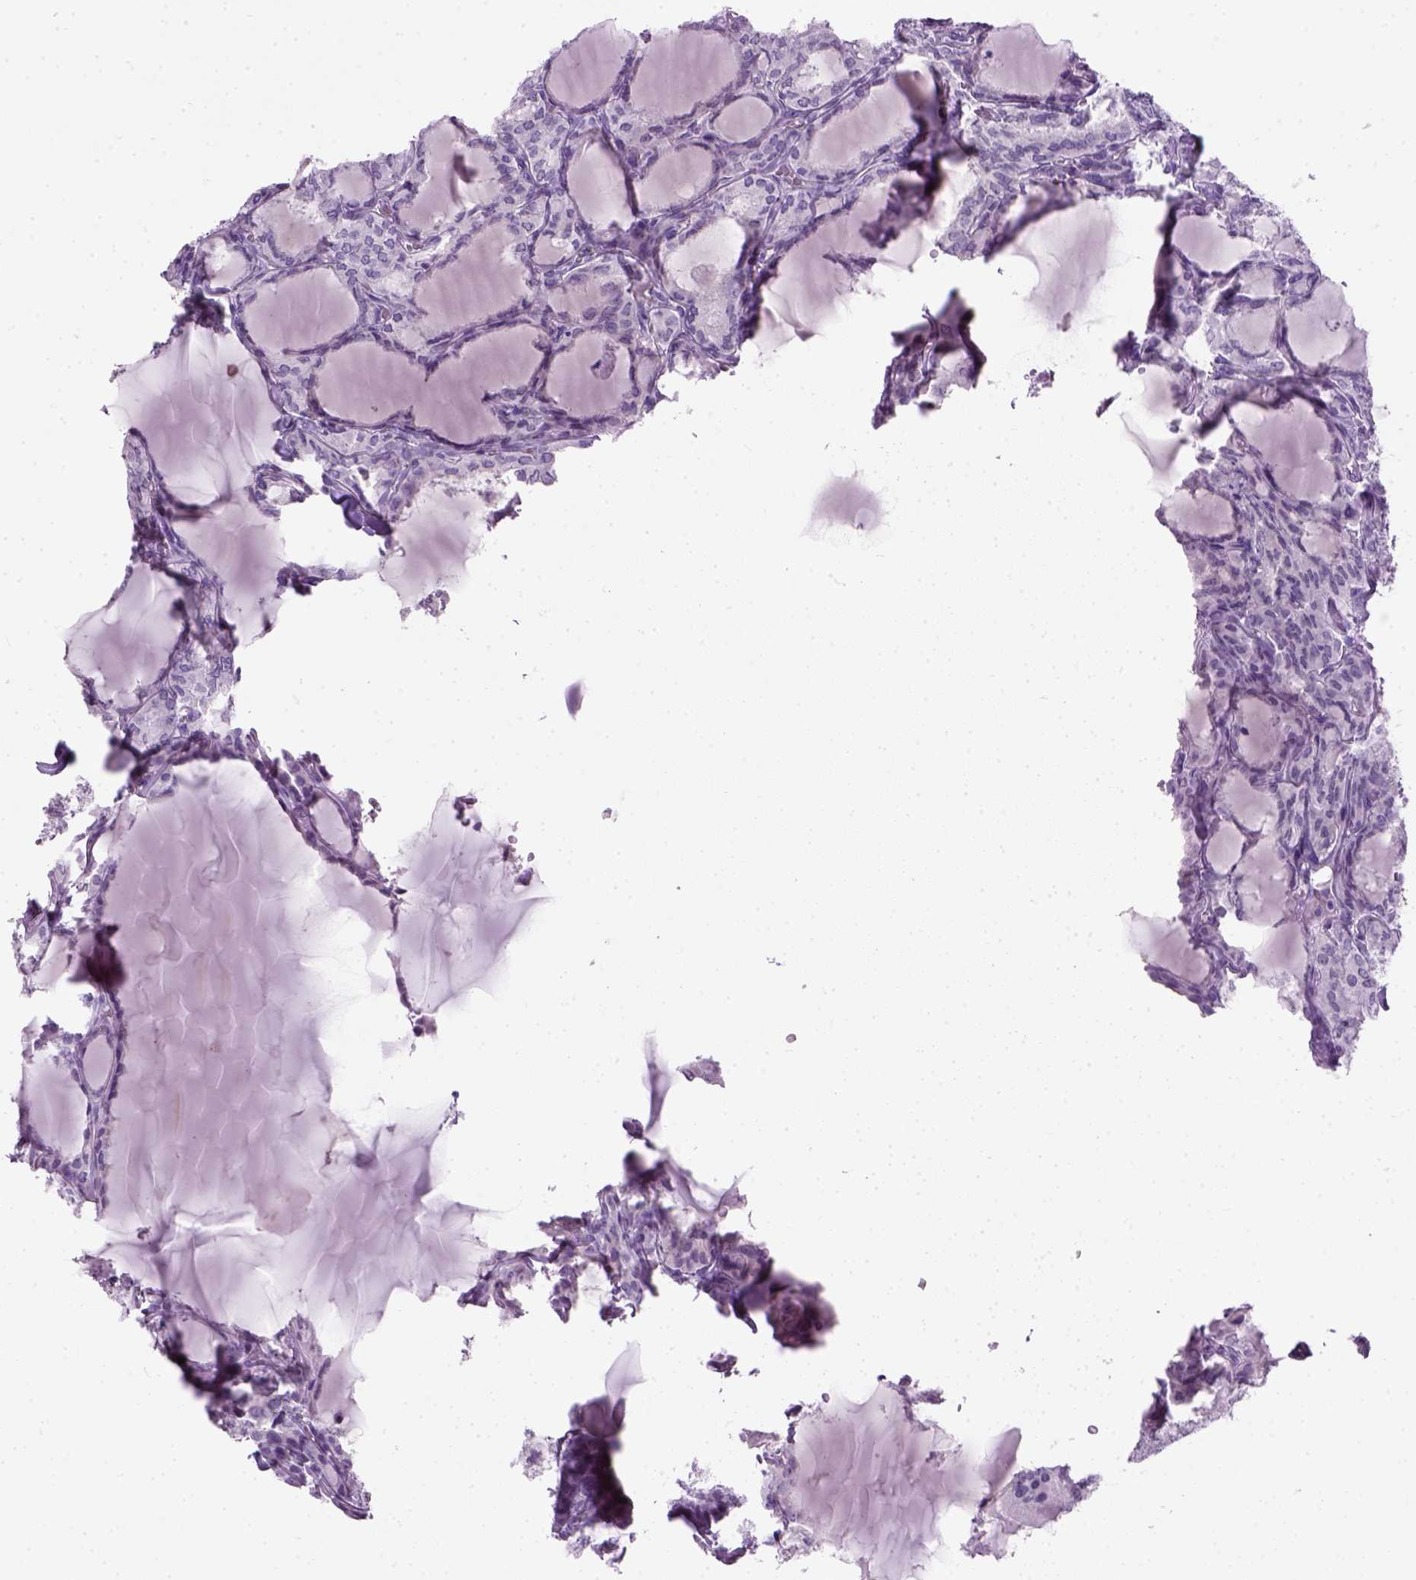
{"staining": {"intensity": "negative", "quantity": "none", "location": "none"}, "tissue": "thyroid cancer", "cell_type": "Tumor cells", "image_type": "cancer", "snomed": [{"axis": "morphology", "description": "Papillary adenocarcinoma, NOS"}, {"axis": "topography", "description": "Thyroid gland"}], "caption": "Human thyroid cancer (papillary adenocarcinoma) stained for a protein using immunohistochemistry (IHC) exhibits no staining in tumor cells.", "gene": "GABRB2", "patient": {"sex": "male", "age": 20}}